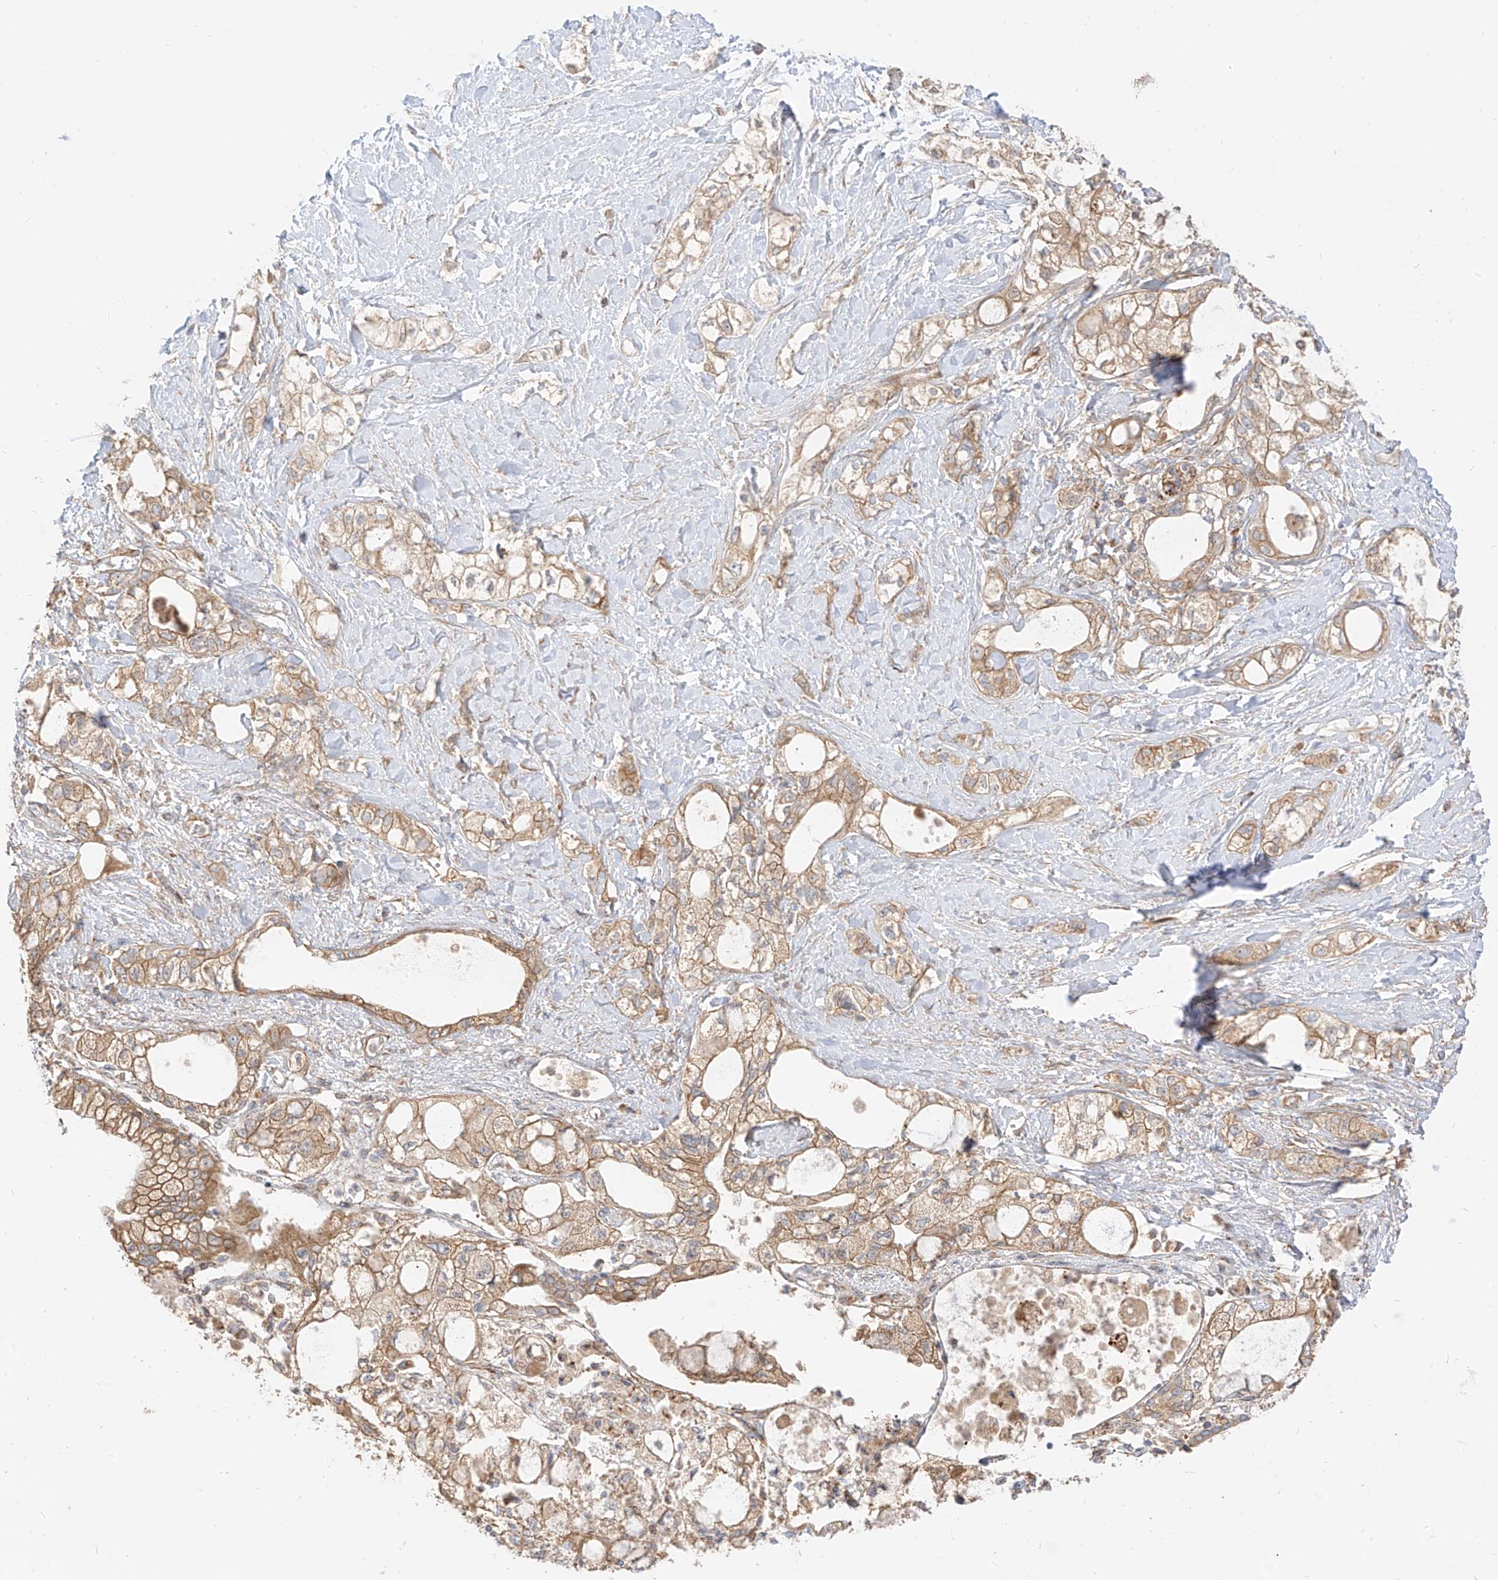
{"staining": {"intensity": "moderate", "quantity": ">75%", "location": "cytoplasmic/membranous"}, "tissue": "pancreatic cancer", "cell_type": "Tumor cells", "image_type": "cancer", "snomed": [{"axis": "morphology", "description": "Adenocarcinoma, NOS"}, {"axis": "topography", "description": "Pancreas"}], "caption": "Tumor cells display moderate cytoplasmic/membranous positivity in about >75% of cells in pancreatic cancer (adenocarcinoma). (DAB = brown stain, brightfield microscopy at high magnification).", "gene": "PLCL1", "patient": {"sex": "male", "age": 70}}